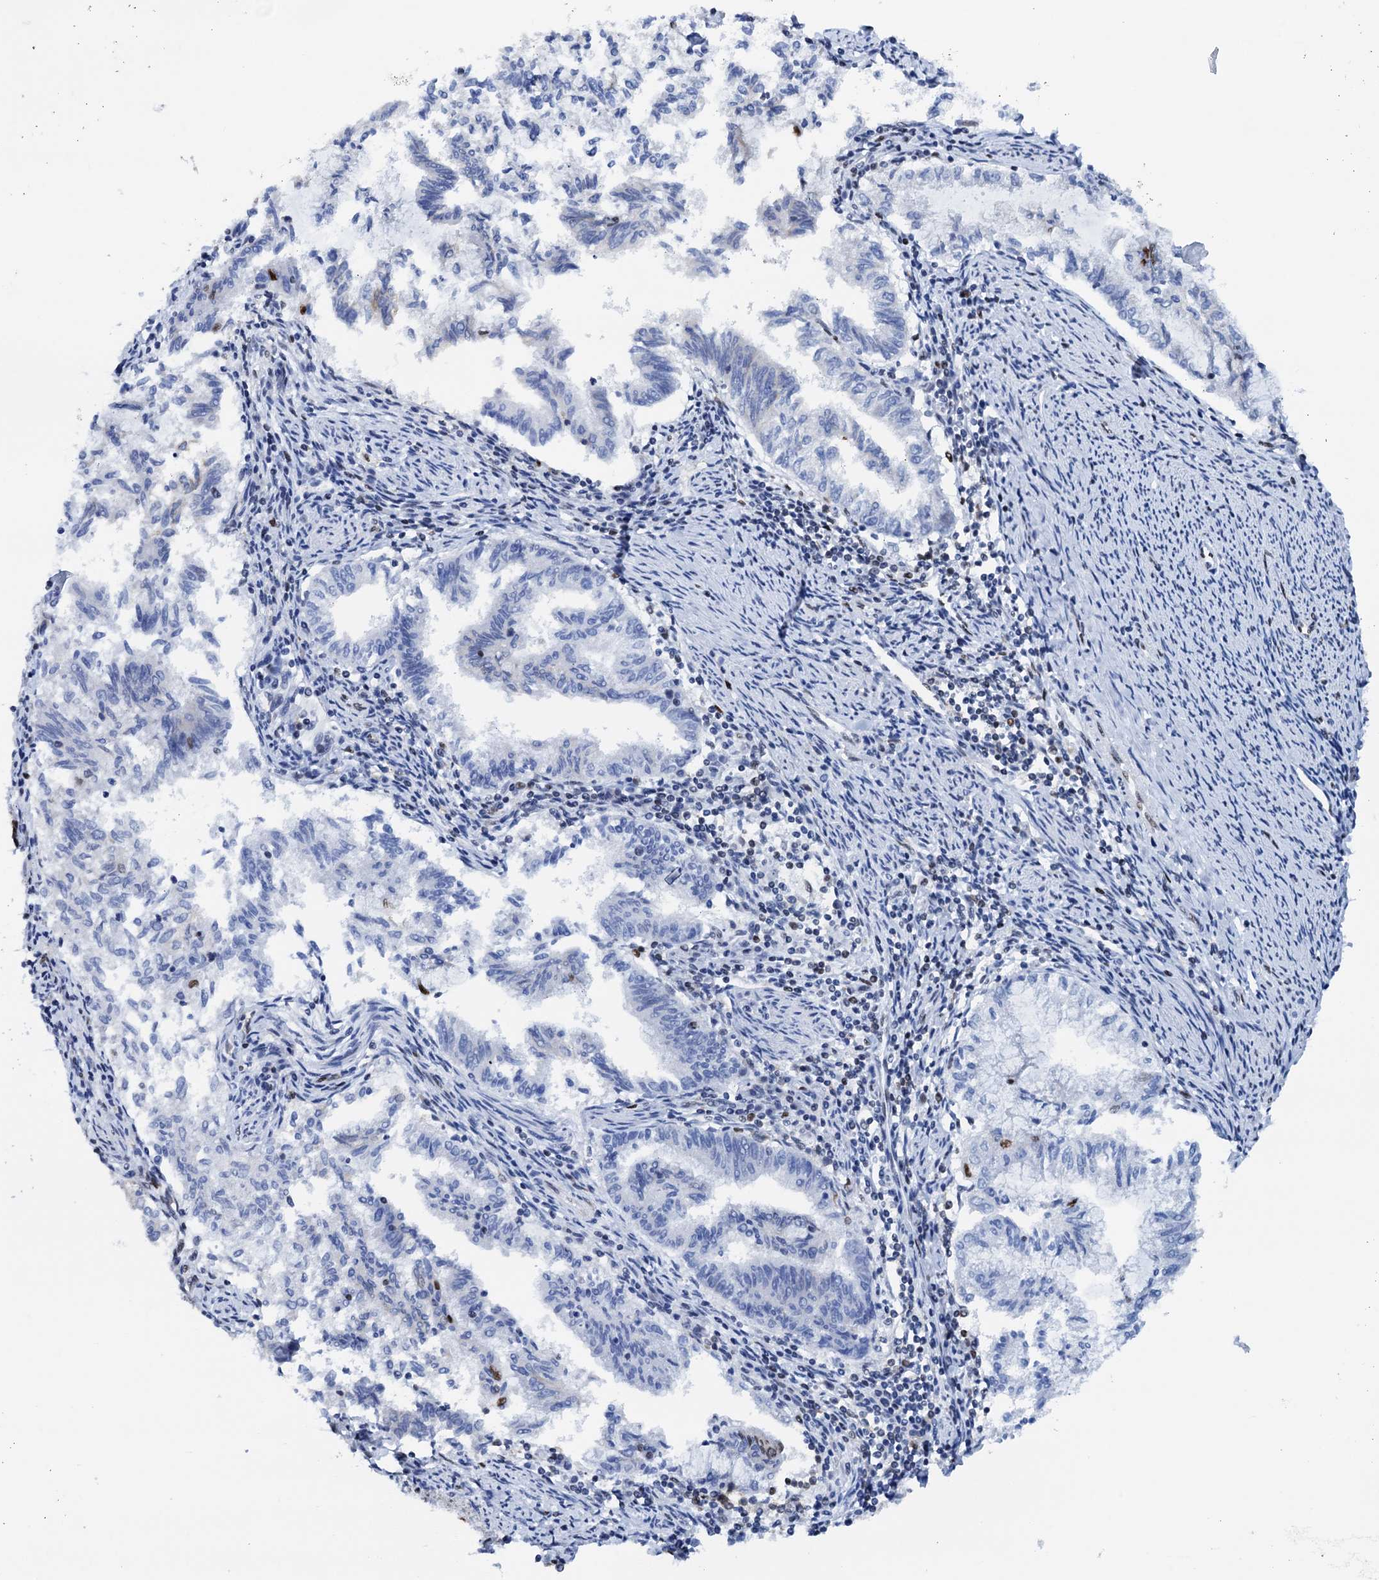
{"staining": {"intensity": "strong", "quantity": "<25%", "location": "nuclear"}, "tissue": "endometrial cancer", "cell_type": "Tumor cells", "image_type": "cancer", "snomed": [{"axis": "morphology", "description": "Adenocarcinoma, NOS"}, {"axis": "topography", "description": "Endometrium"}], "caption": "Protein staining of endometrial cancer (adenocarcinoma) tissue exhibits strong nuclear expression in about <25% of tumor cells.", "gene": "SLTM", "patient": {"sex": "female", "age": 79}}